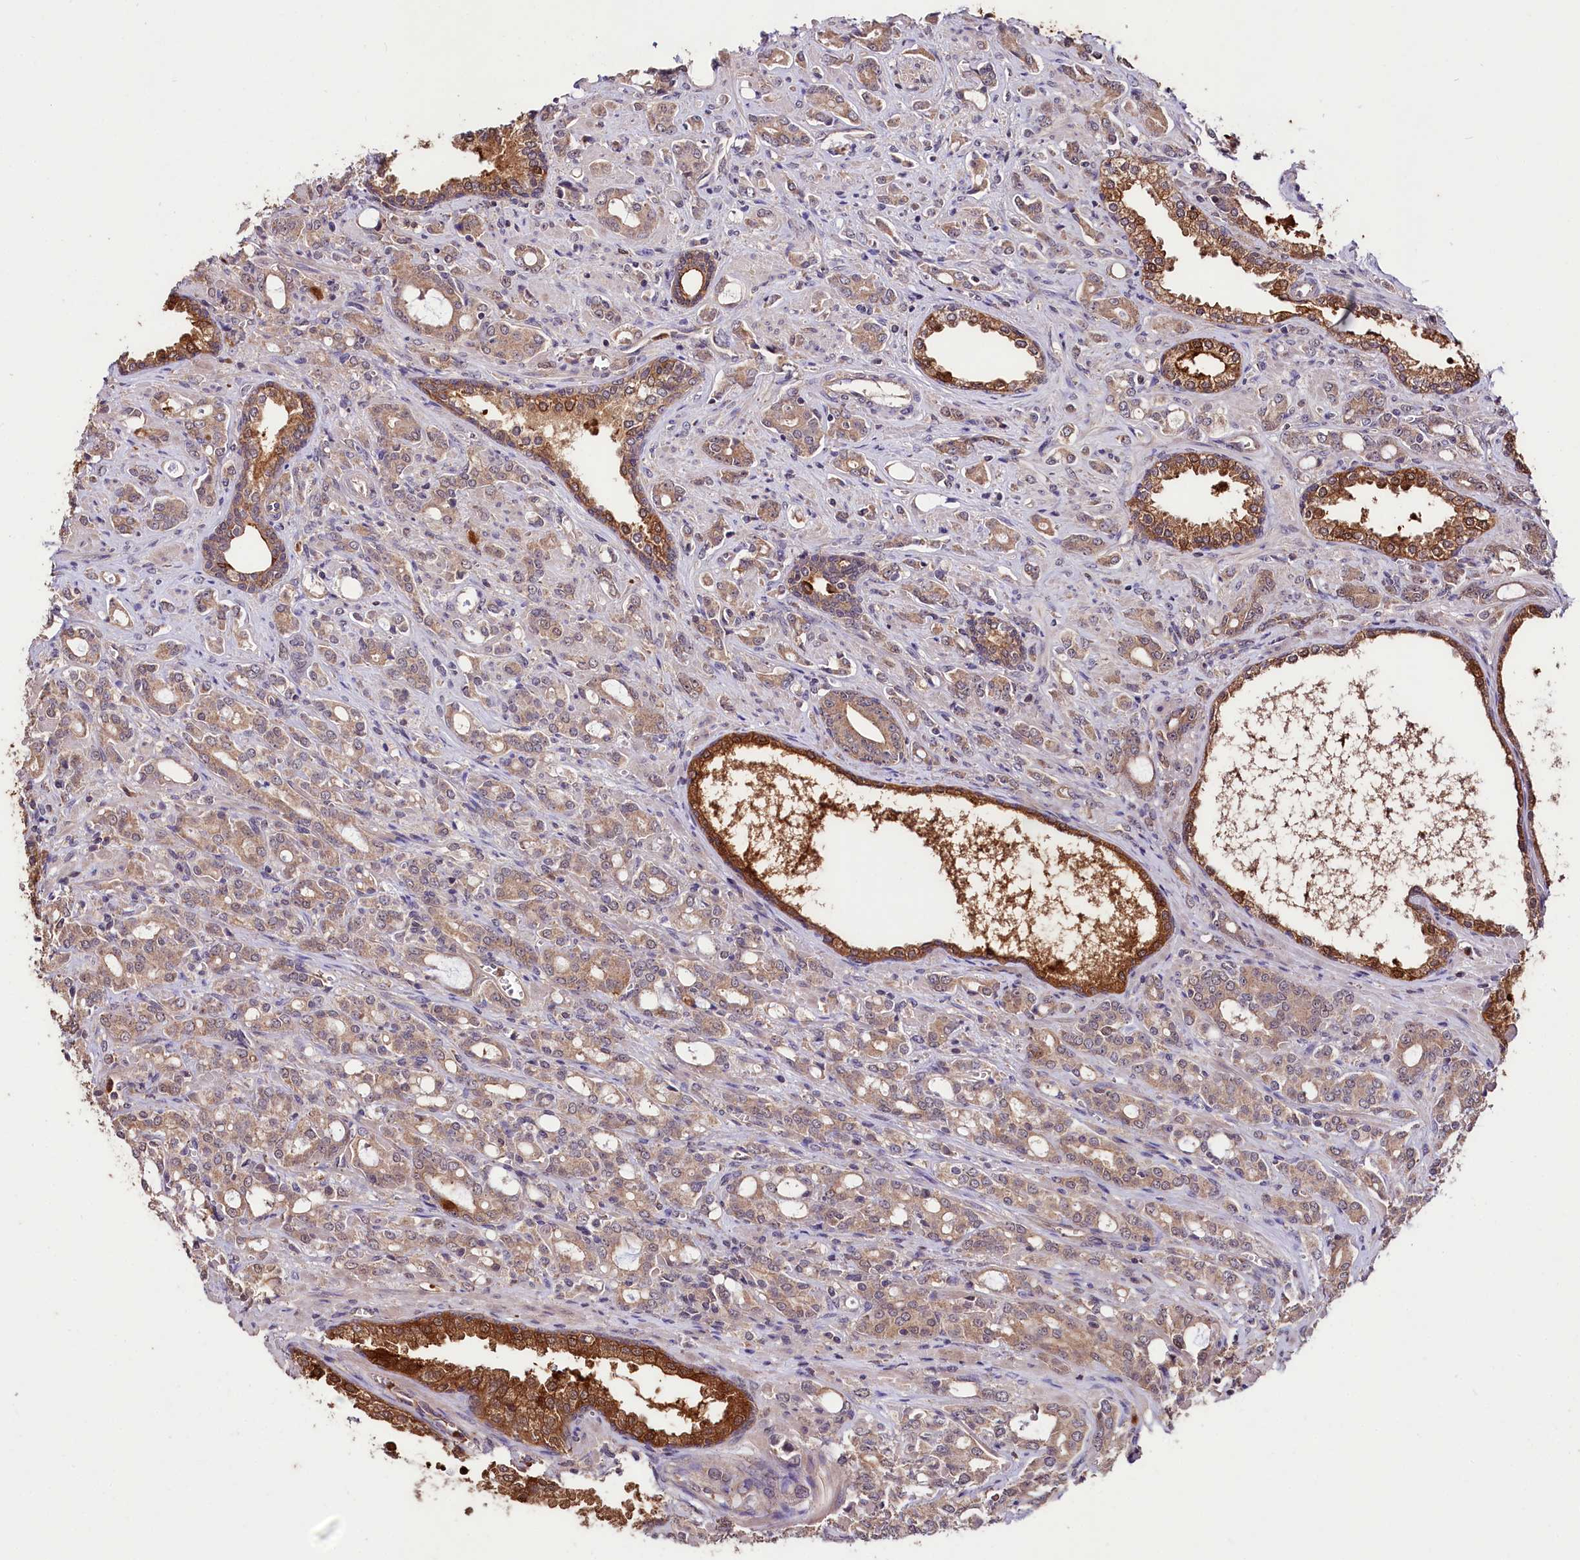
{"staining": {"intensity": "moderate", "quantity": "25%-75%", "location": "cytoplasmic/membranous"}, "tissue": "prostate cancer", "cell_type": "Tumor cells", "image_type": "cancer", "snomed": [{"axis": "morphology", "description": "Adenocarcinoma, High grade"}, {"axis": "topography", "description": "Prostate"}], "caption": "High-grade adenocarcinoma (prostate) stained with a protein marker displays moderate staining in tumor cells.", "gene": "KLRB1", "patient": {"sex": "male", "age": 72}}